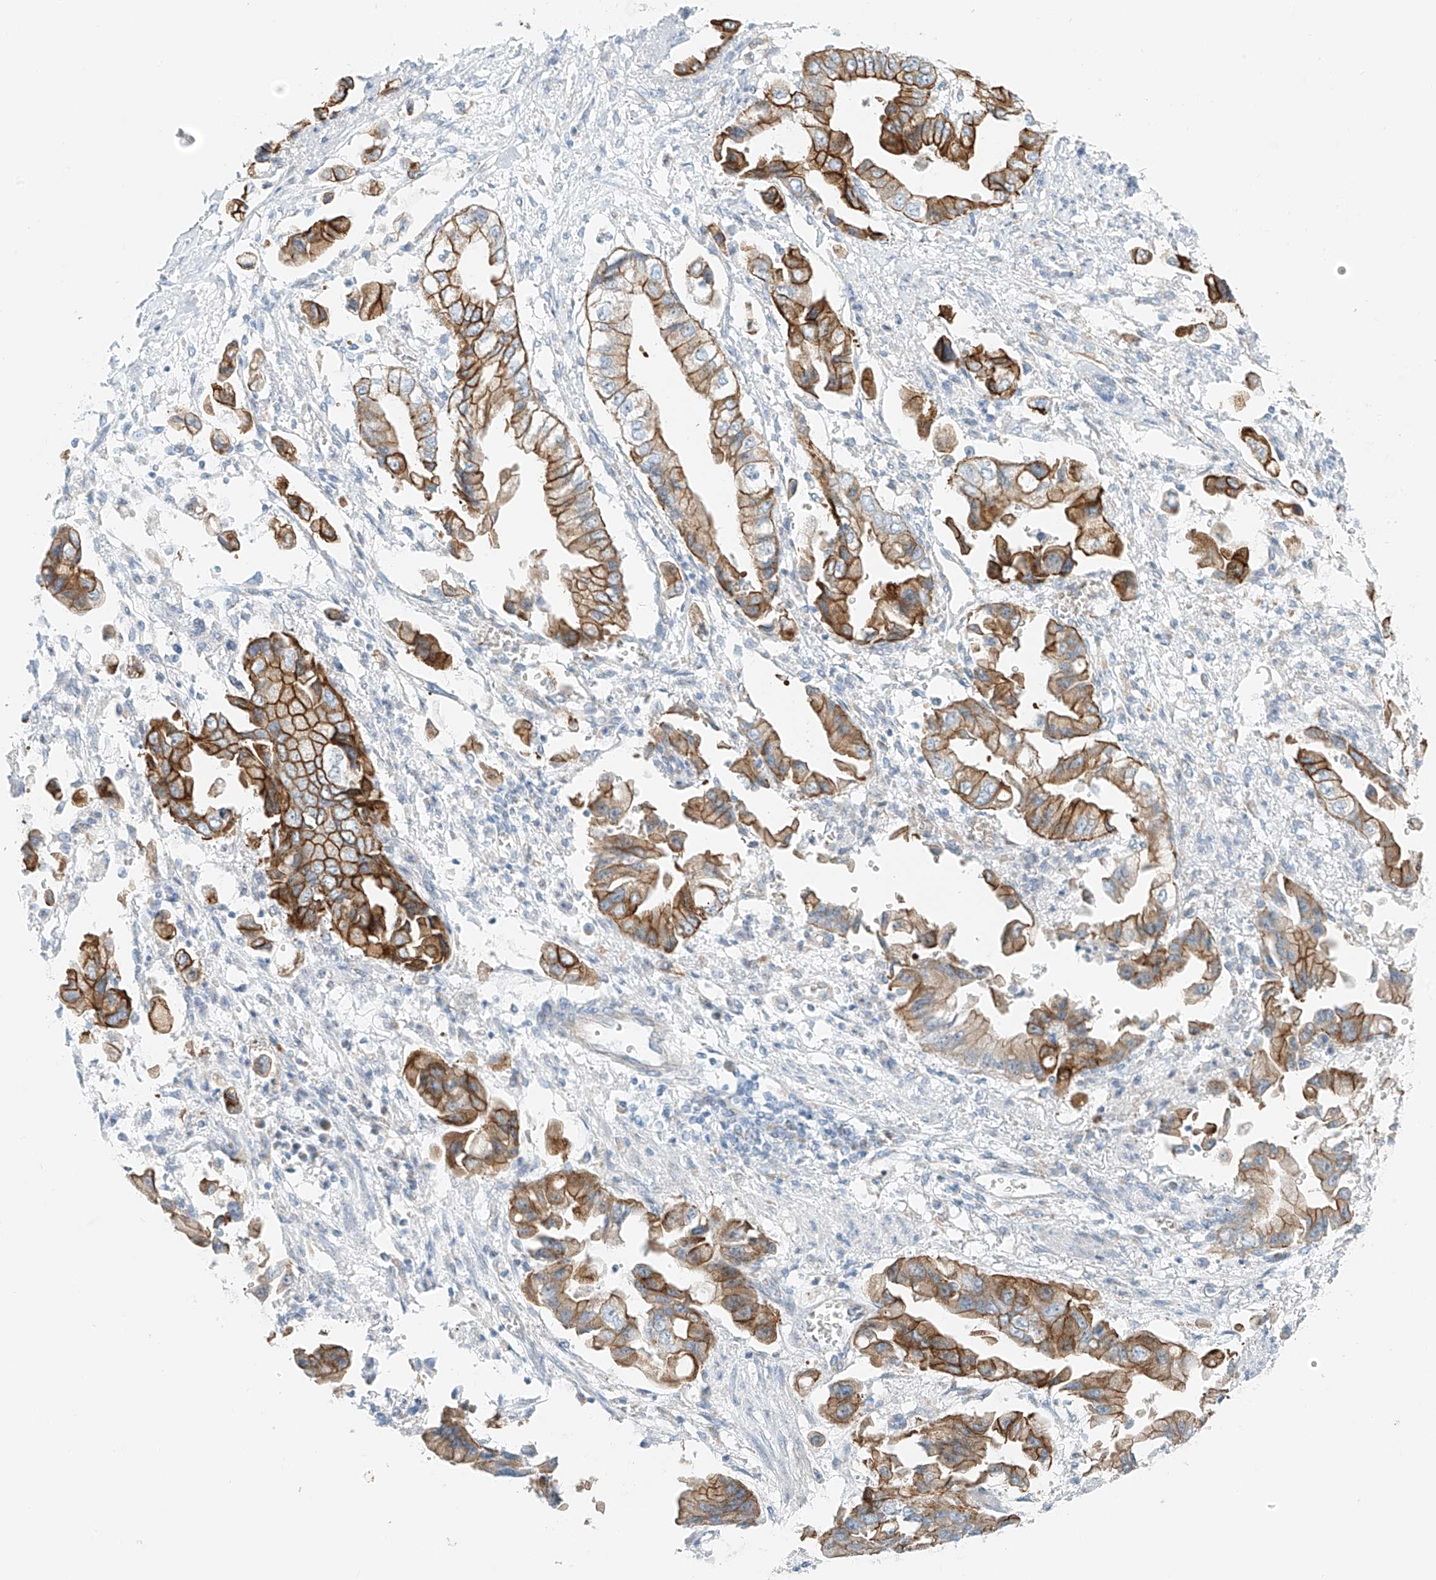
{"staining": {"intensity": "strong", "quantity": ">75%", "location": "cytoplasmic/membranous"}, "tissue": "stomach cancer", "cell_type": "Tumor cells", "image_type": "cancer", "snomed": [{"axis": "morphology", "description": "Adenocarcinoma, NOS"}, {"axis": "topography", "description": "Stomach"}], "caption": "Immunohistochemical staining of stomach adenocarcinoma reveals strong cytoplasmic/membranous protein positivity in approximately >75% of tumor cells.", "gene": "EIPR1", "patient": {"sex": "male", "age": 62}}